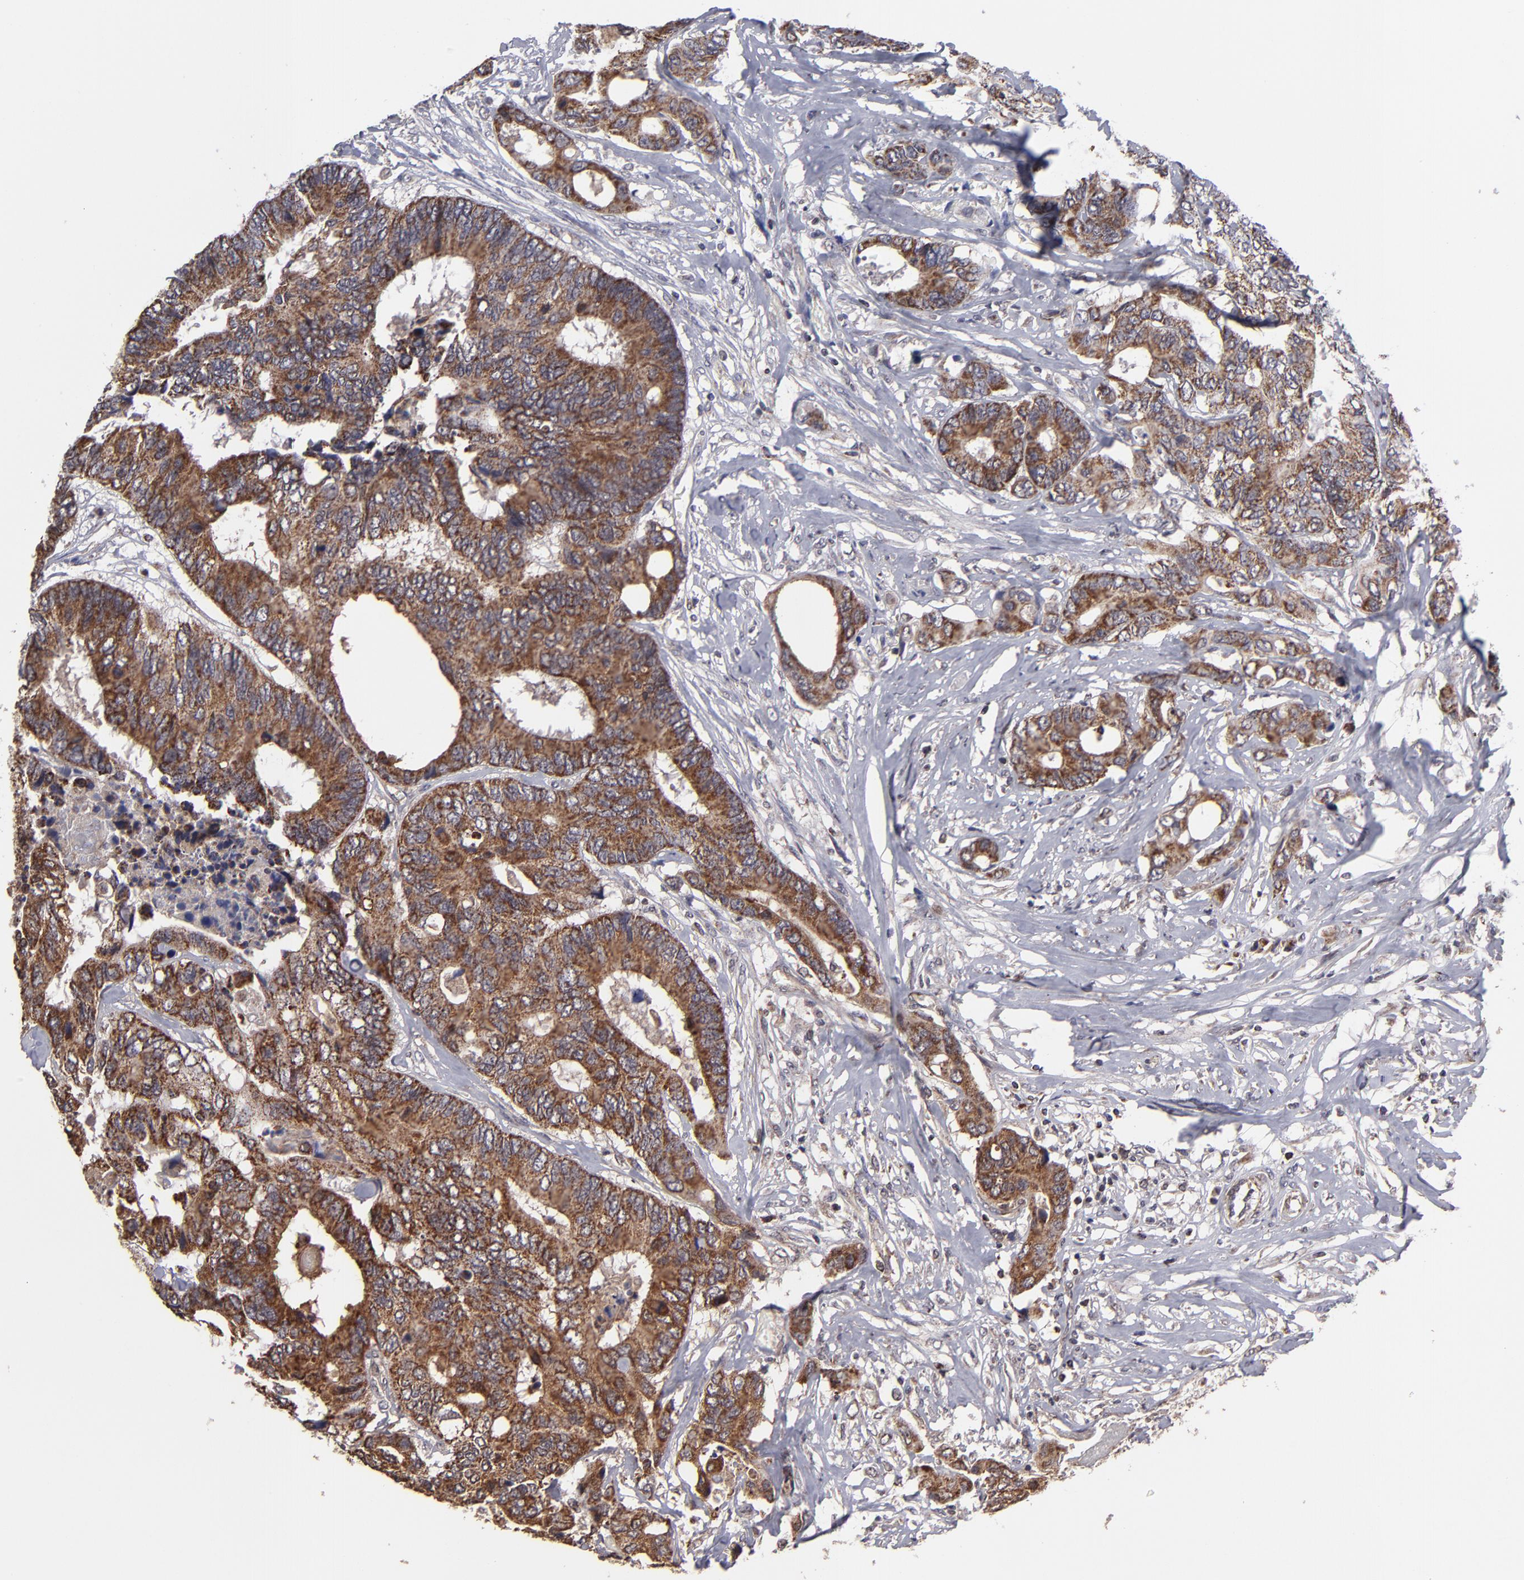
{"staining": {"intensity": "moderate", "quantity": ">75%", "location": "cytoplasmic/membranous"}, "tissue": "colorectal cancer", "cell_type": "Tumor cells", "image_type": "cancer", "snomed": [{"axis": "morphology", "description": "Adenocarcinoma, NOS"}, {"axis": "topography", "description": "Rectum"}], "caption": "Colorectal cancer (adenocarcinoma) was stained to show a protein in brown. There is medium levels of moderate cytoplasmic/membranous staining in approximately >75% of tumor cells.", "gene": "SLC15A1", "patient": {"sex": "male", "age": 55}}